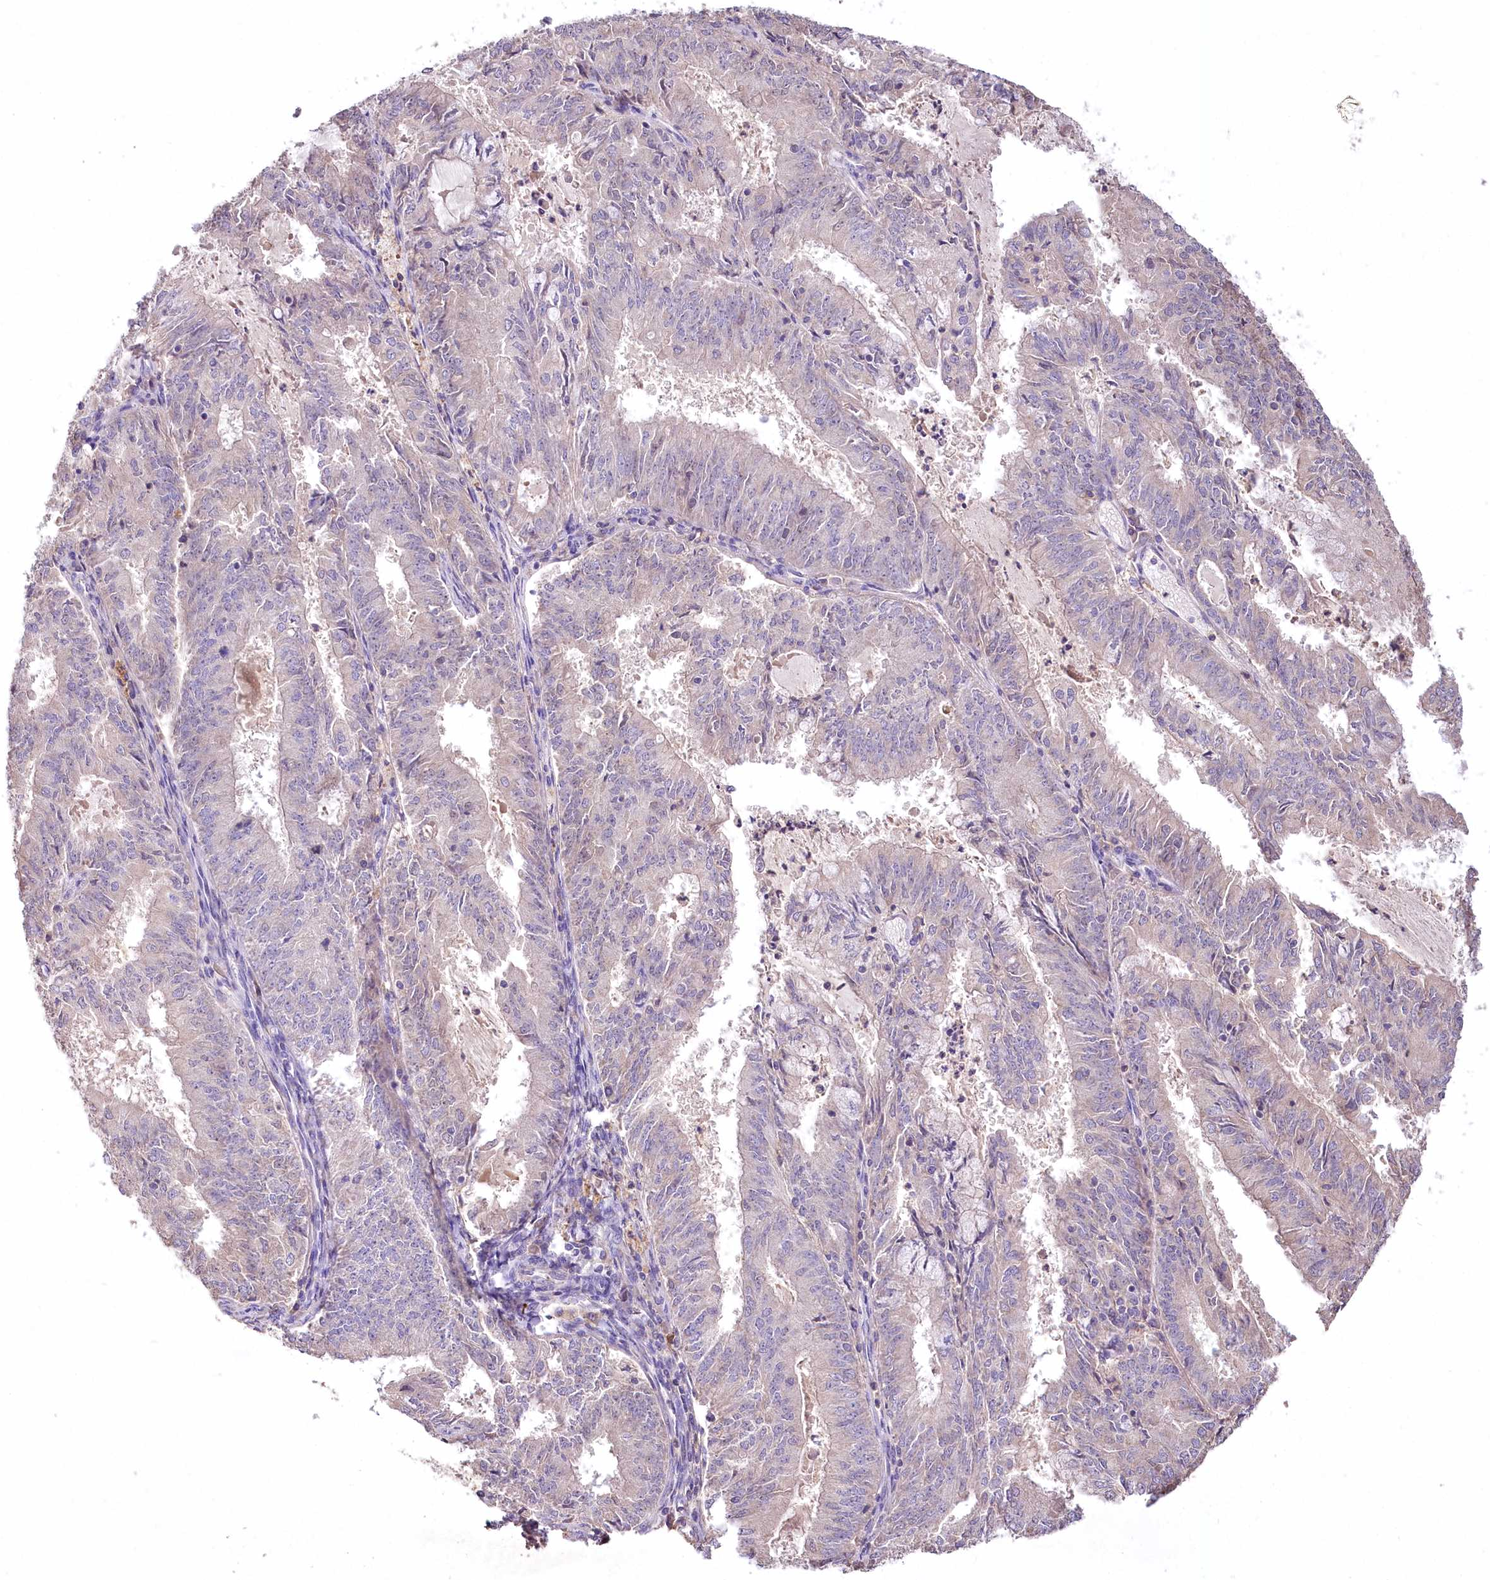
{"staining": {"intensity": "negative", "quantity": "none", "location": "none"}, "tissue": "endometrial cancer", "cell_type": "Tumor cells", "image_type": "cancer", "snomed": [{"axis": "morphology", "description": "Adenocarcinoma, NOS"}, {"axis": "topography", "description": "Endometrium"}], "caption": "Protein analysis of endometrial cancer displays no significant expression in tumor cells.", "gene": "PCYOX1L", "patient": {"sex": "female", "age": 57}}